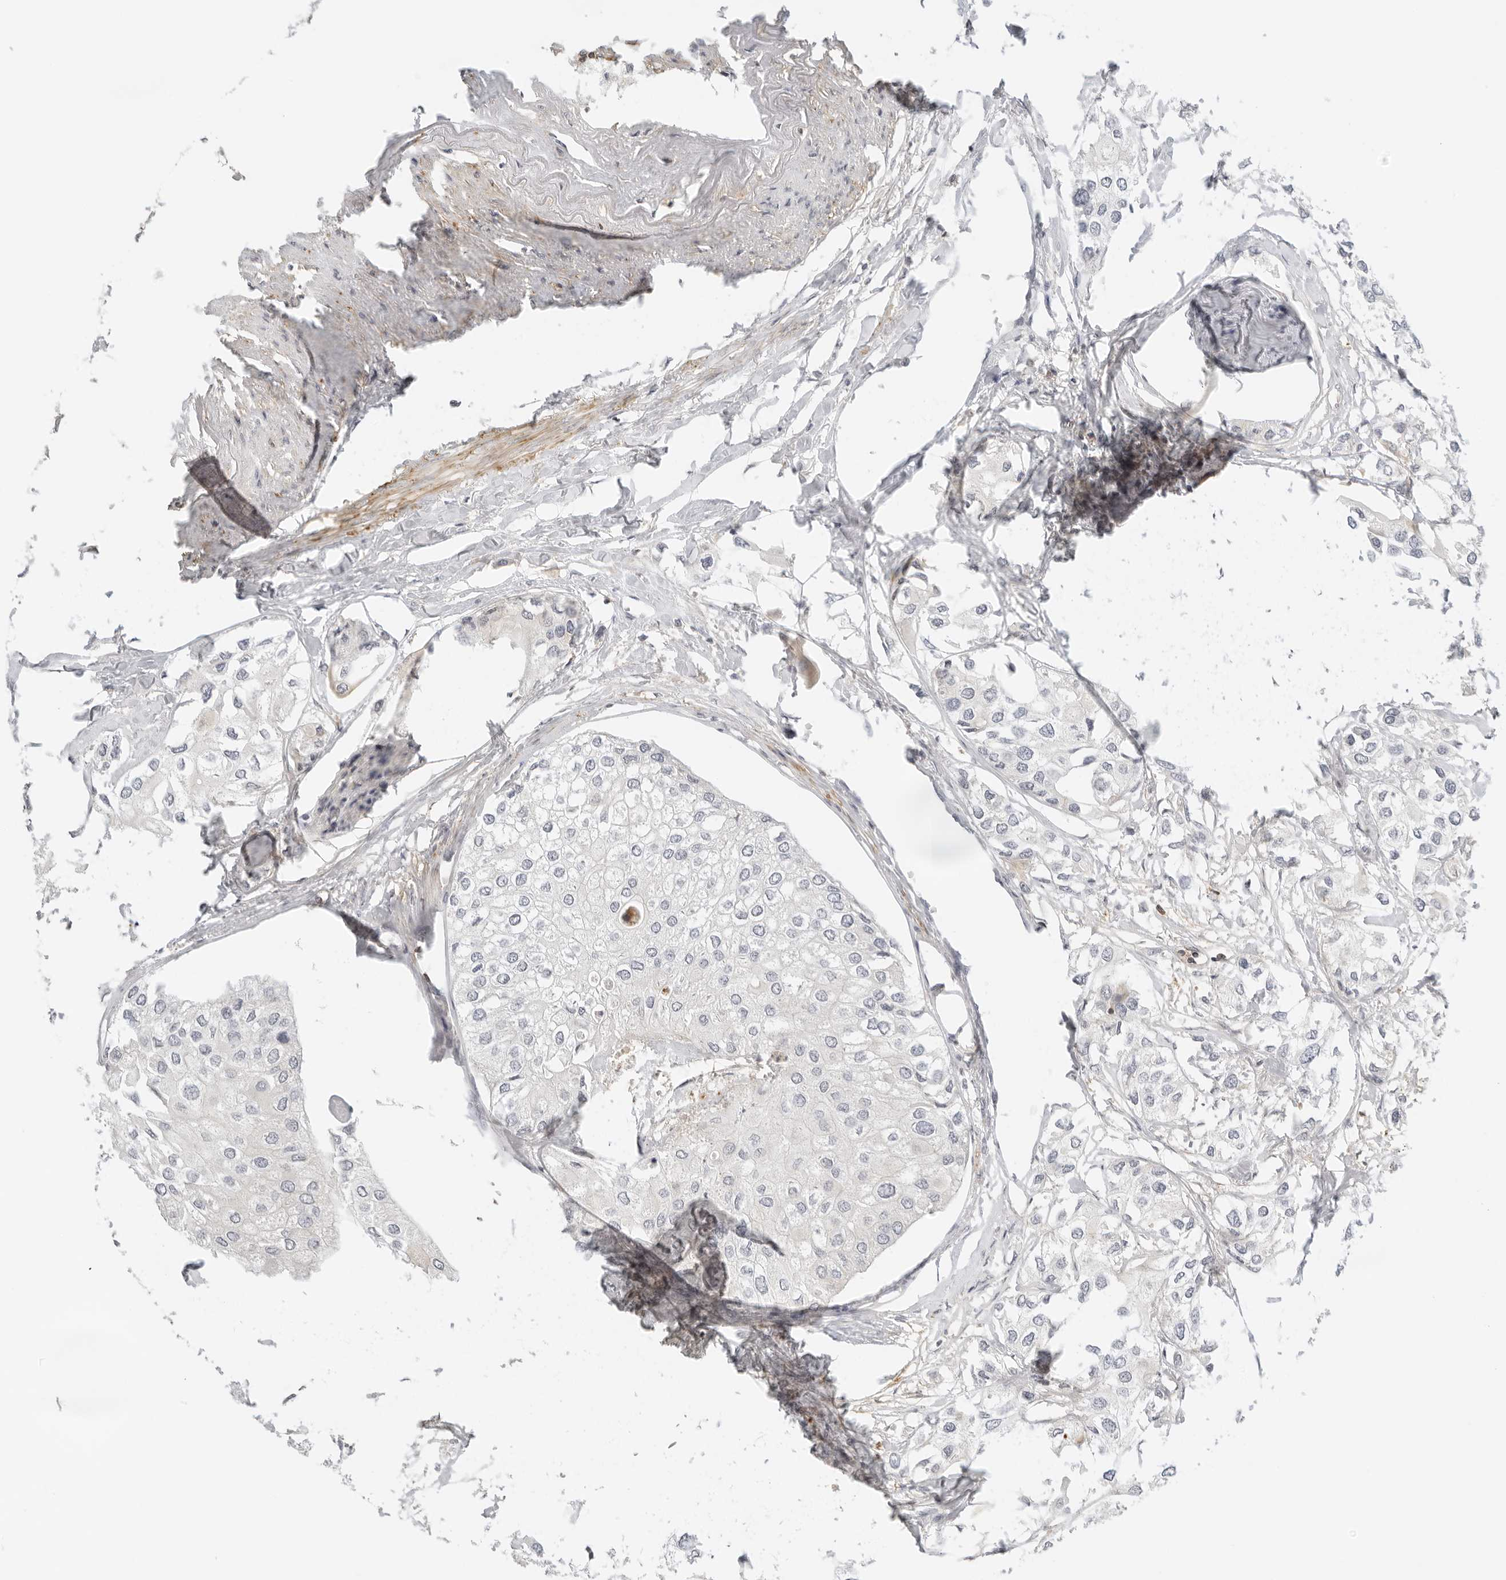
{"staining": {"intensity": "negative", "quantity": "none", "location": "none"}, "tissue": "urothelial cancer", "cell_type": "Tumor cells", "image_type": "cancer", "snomed": [{"axis": "morphology", "description": "Urothelial carcinoma, High grade"}, {"axis": "topography", "description": "Urinary bladder"}], "caption": "This is a photomicrograph of IHC staining of urothelial cancer, which shows no positivity in tumor cells. (DAB immunohistochemistry (IHC) visualized using brightfield microscopy, high magnification).", "gene": "OSCP1", "patient": {"sex": "male", "age": 64}}